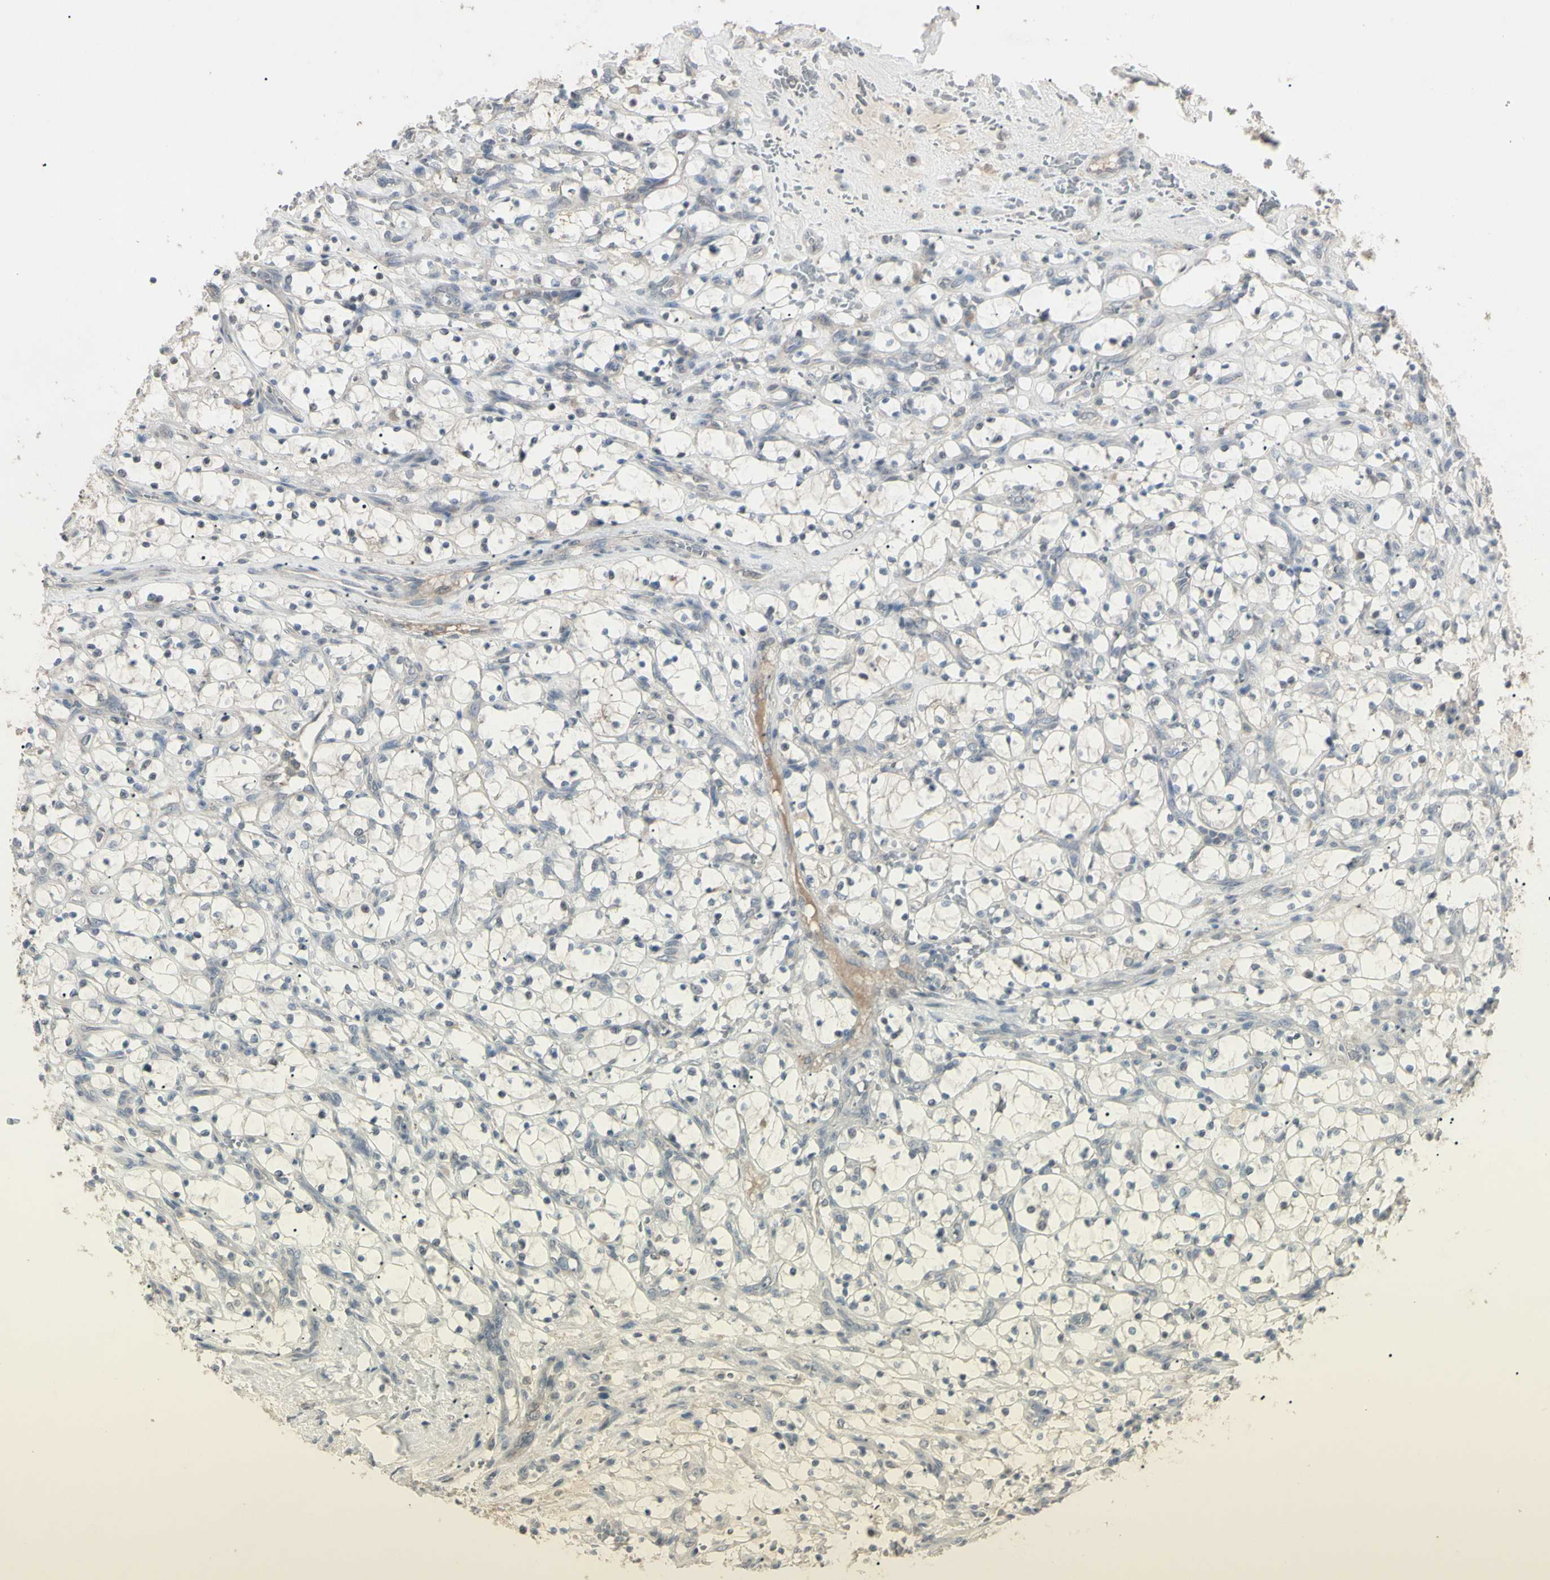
{"staining": {"intensity": "negative", "quantity": "none", "location": "none"}, "tissue": "renal cancer", "cell_type": "Tumor cells", "image_type": "cancer", "snomed": [{"axis": "morphology", "description": "Adenocarcinoma, NOS"}, {"axis": "topography", "description": "Kidney"}], "caption": "A micrograph of human renal cancer (adenocarcinoma) is negative for staining in tumor cells.", "gene": "PIAS4", "patient": {"sex": "female", "age": 69}}